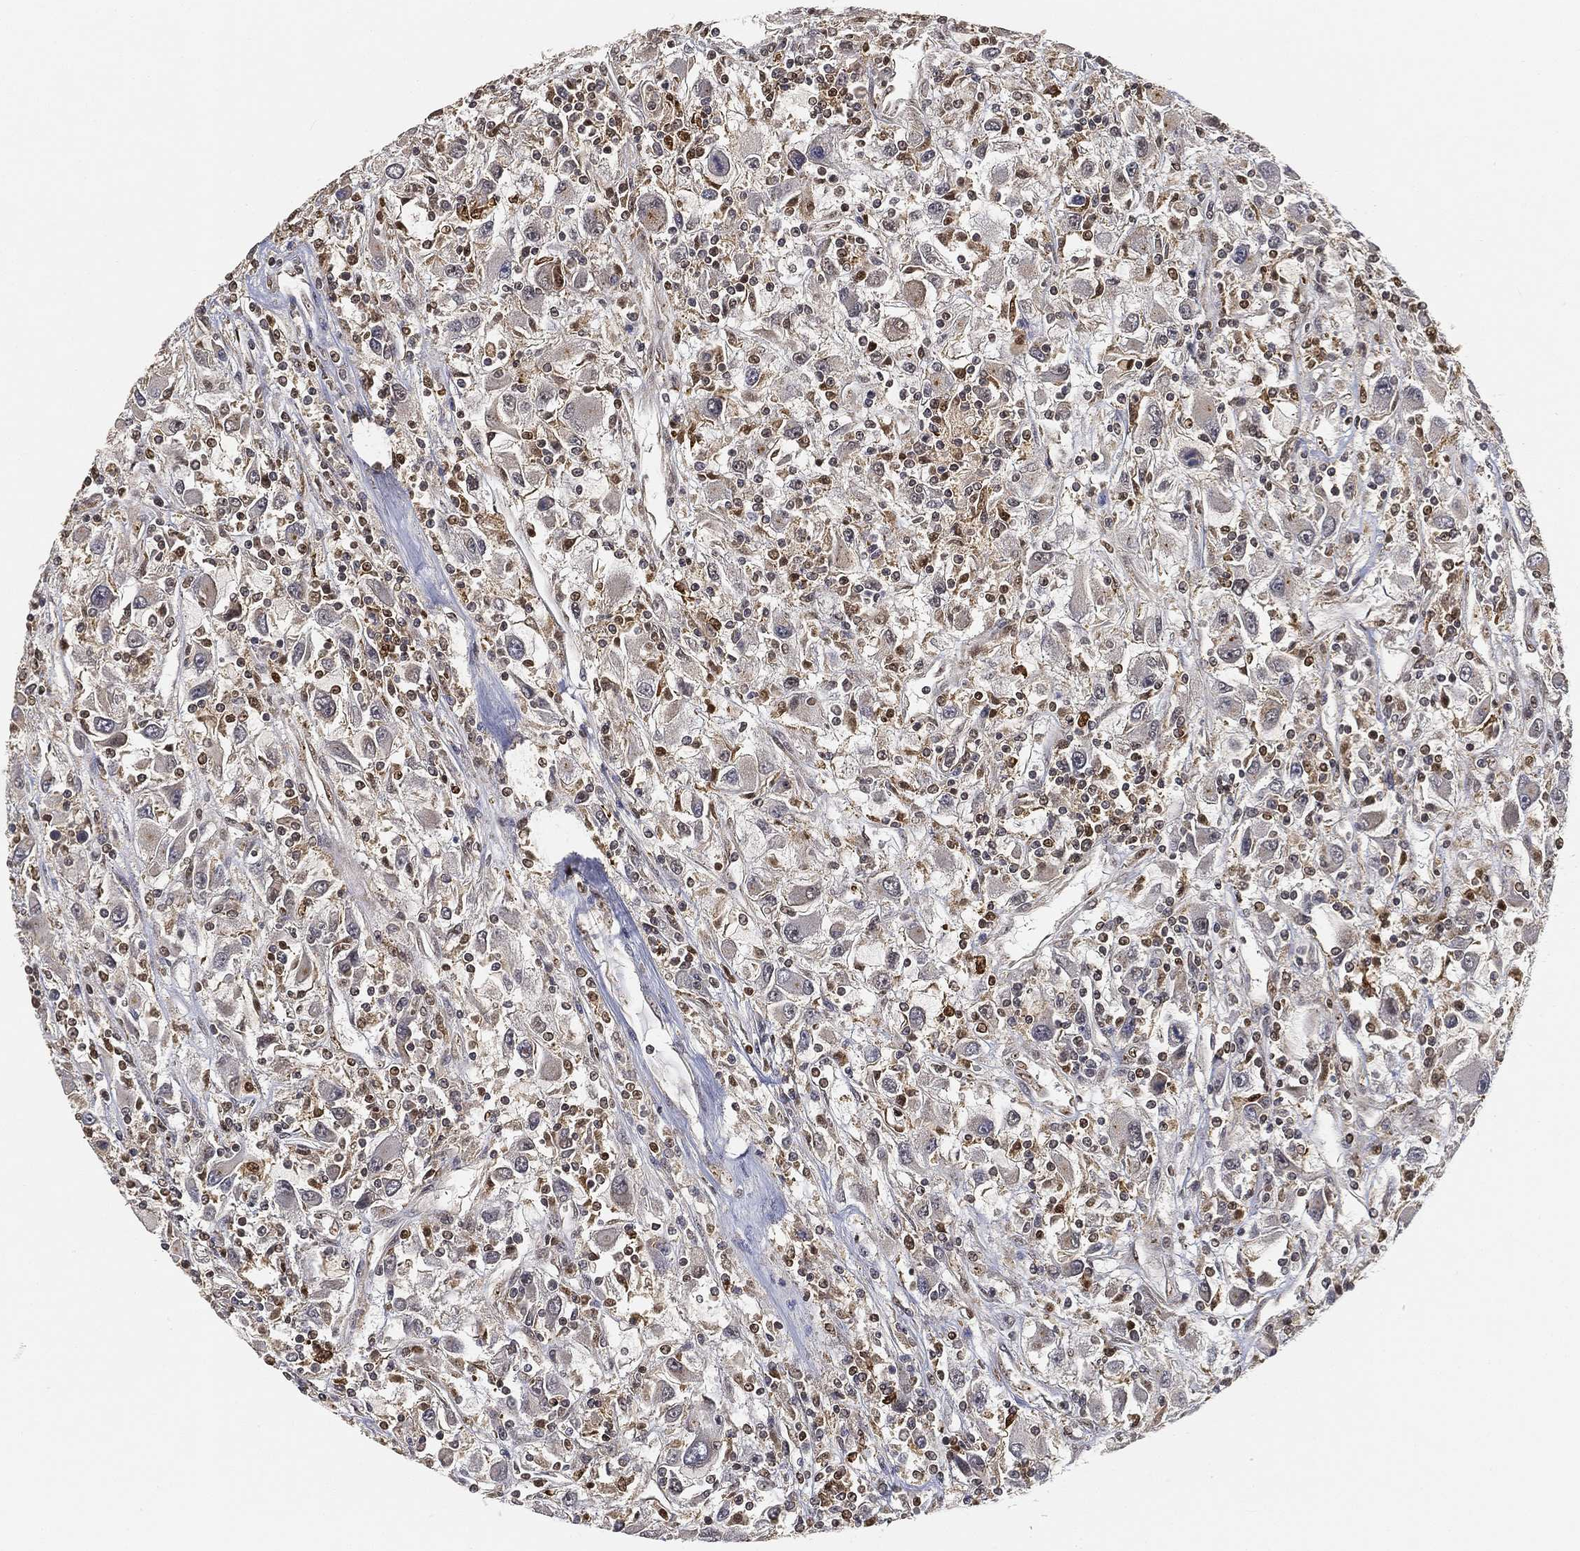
{"staining": {"intensity": "negative", "quantity": "none", "location": "none"}, "tissue": "renal cancer", "cell_type": "Tumor cells", "image_type": "cancer", "snomed": [{"axis": "morphology", "description": "Adenocarcinoma, NOS"}, {"axis": "topography", "description": "Kidney"}], "caption": "Protein analysis of renal cancer (adenocarcinoma) exhibits no significant staining in tumor cells.", "gene": "WDR26", "patient": {"sex": "female", "age": 67}}